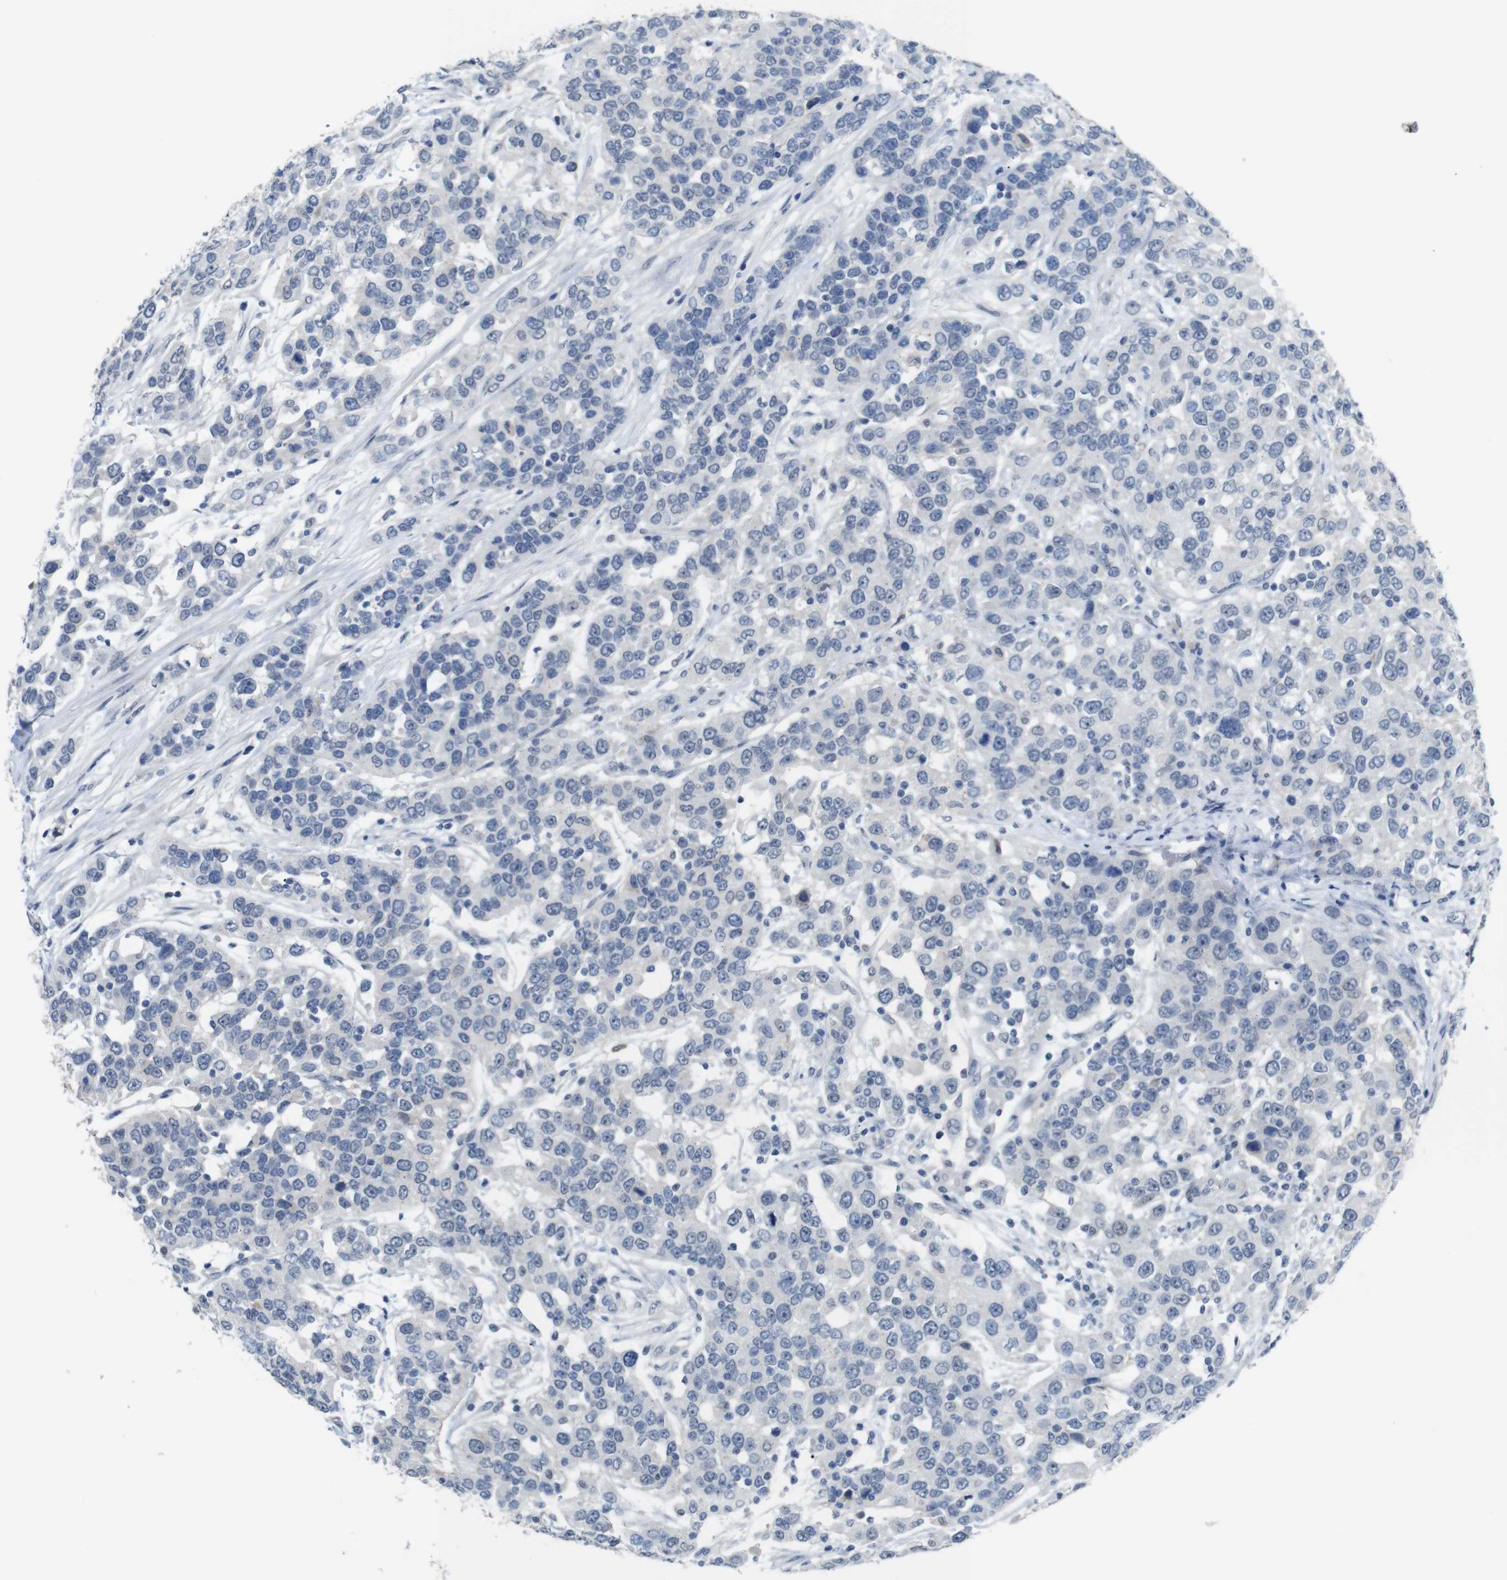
{"staining": {"intensity": "negative", "quantity": "none", "location": "none"}, "tissue": "urothelial cancer", "cell_type": "Tumor cells", "image_type": "cancer", "snomed": [{"axis": "morphology", "description": "Urothelial carcinoma, High grade"}, {"axis": "topography", "description": "Urinary bladder"}], "caption": "IHC photomicrograph of human urothelial carcinoma (high-grade) stained for a protein (brown), which exhibits no positivity in tumor cells. (Brightfield microscopy of DAB (3,3'-diaminobenzidine) immunohistochemistry (IHC) at high magnification).", "gene": "CHRM5", "patient": {"sex": "female", "age": 80}}